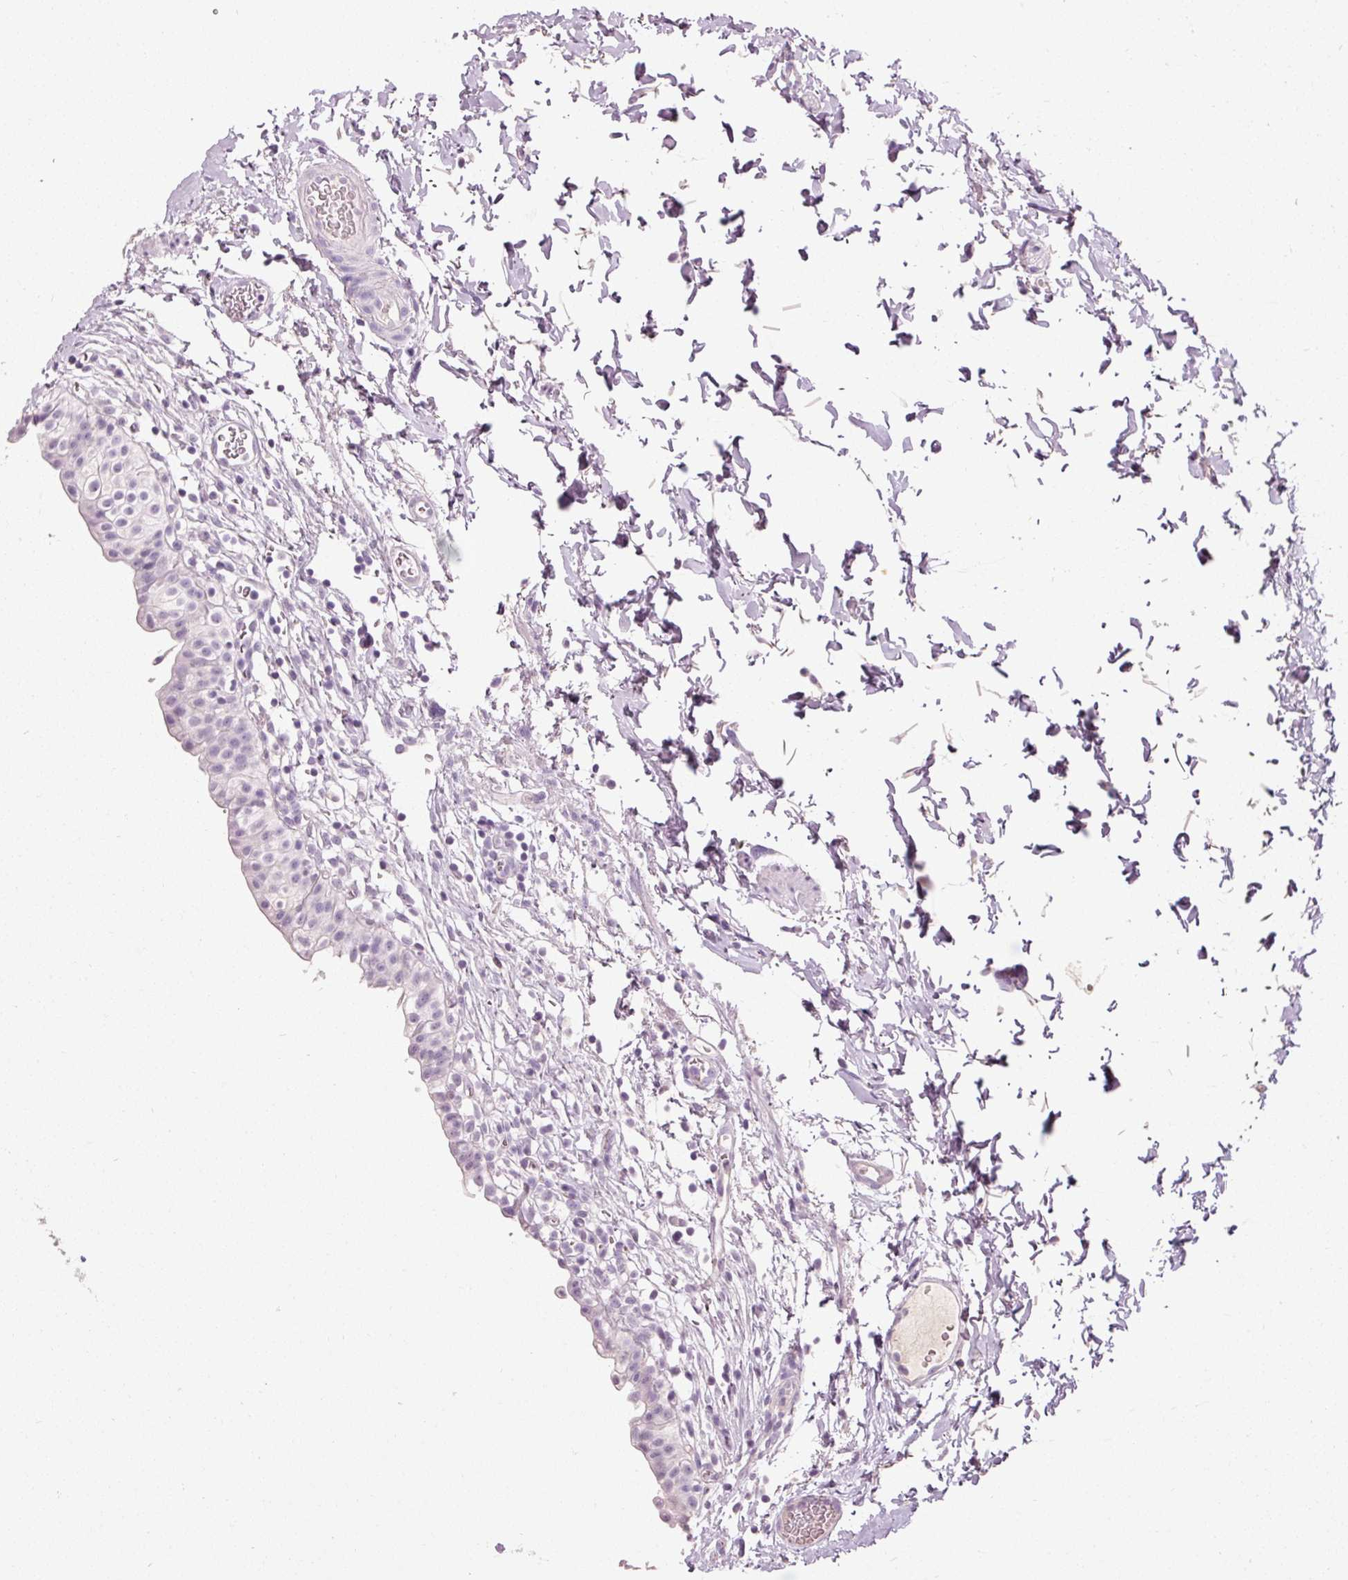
{"staining": {"intensity": "negative", "quantity": "none", "location": "none"}, "tissue": "urinary bladder", "cell_type": "Urothelial cells", "image_type": "normal", "snomed": [{"axis": "morphology", "description": "Normal tissue, NOS"}, {"axis": "topography", "description": "Urinary bladder"}, {"axis": "topography", "description": "Peripheral nerve tissue"}], "caption": "There is no significant expression in urothelial cells of urinary bladder. (Stains: DAB (3,3'-diaminobenzidine) IHC with hematoxylin counter stain, Microscopy: brightfield microscopy at high magnification).", "gene": "MUC5AC", "patient": {"sex": "male", "age": 55}}